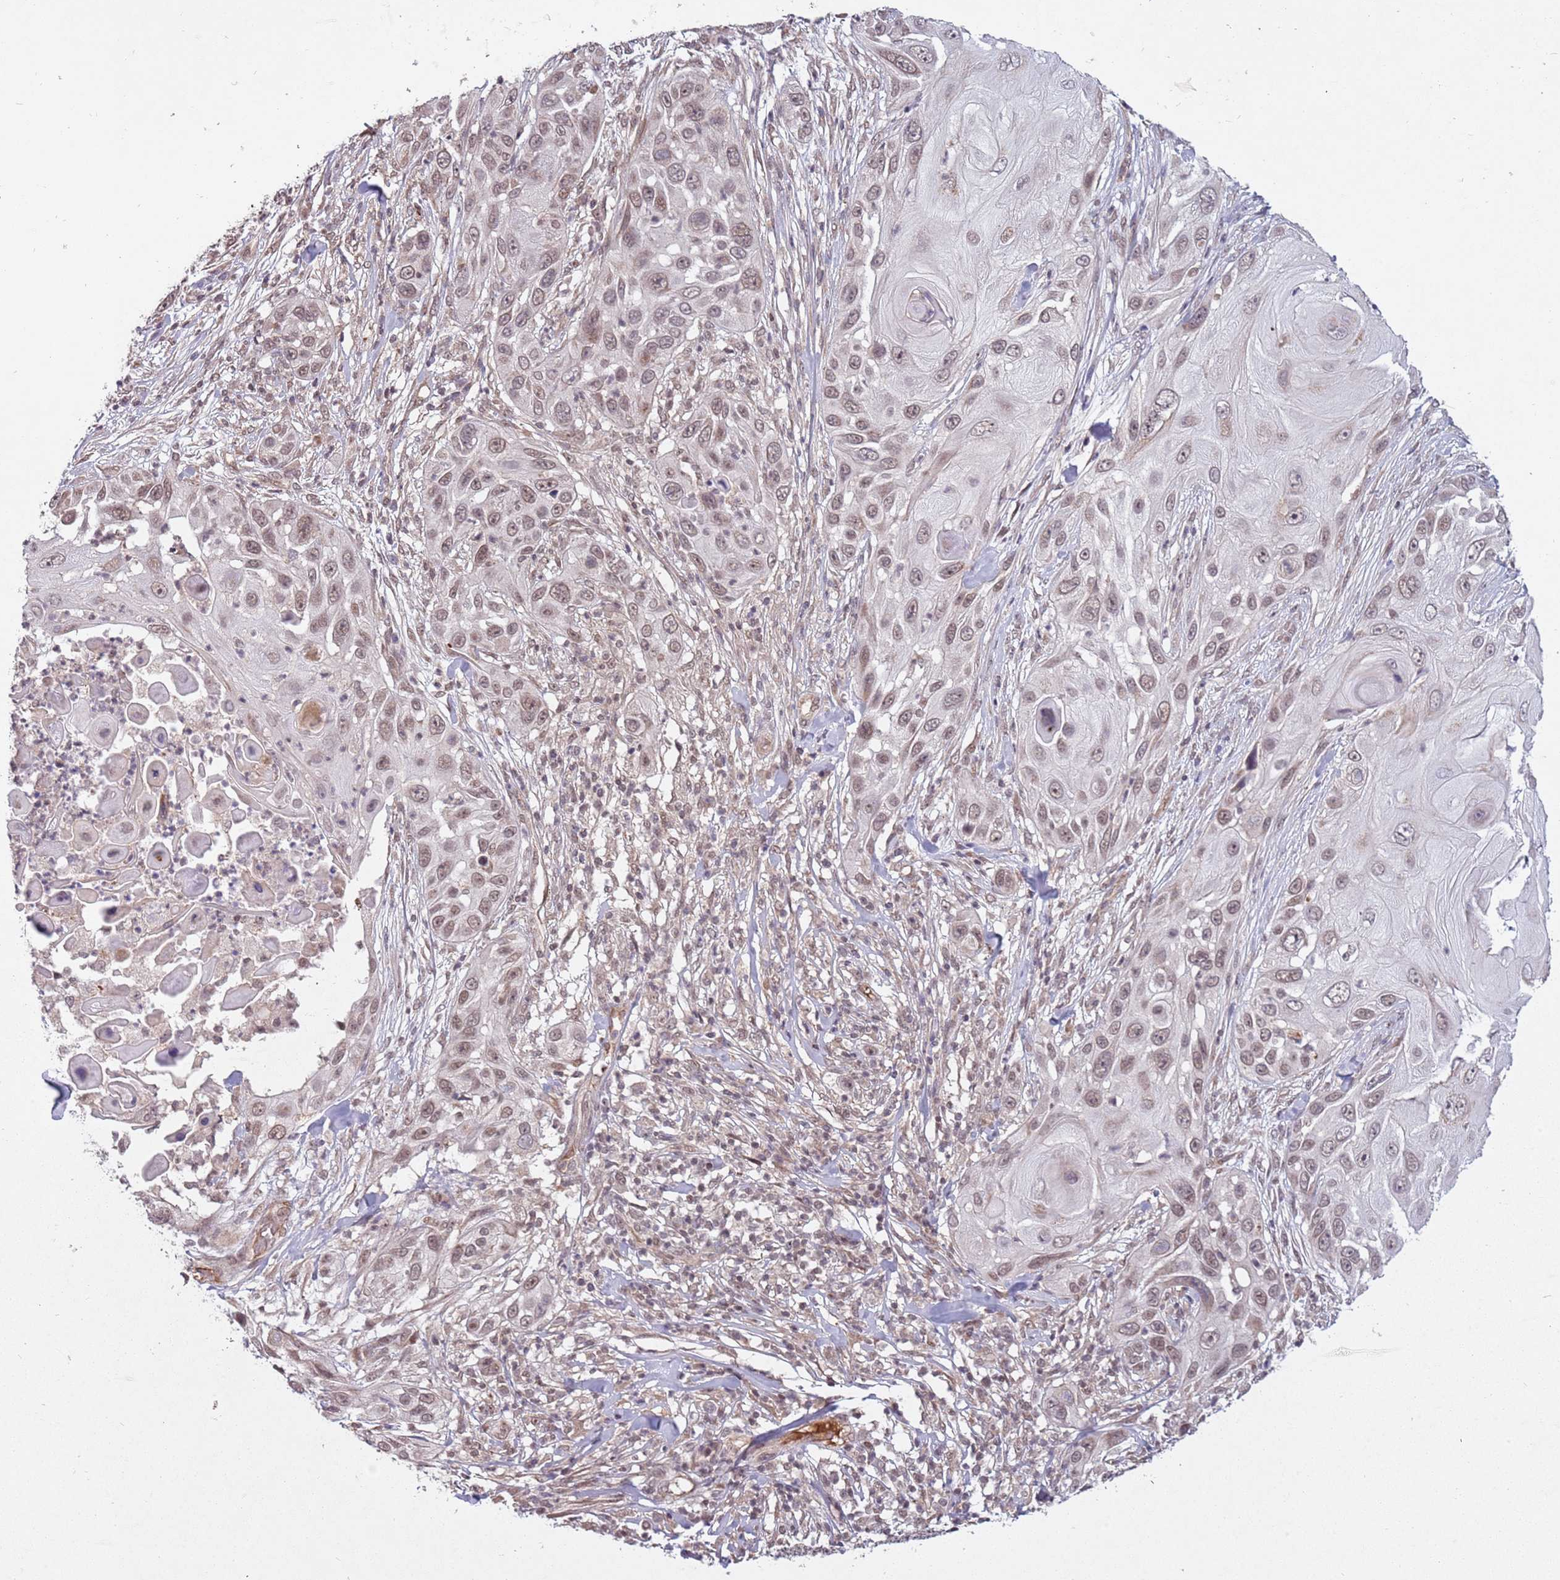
{"staining": {"intensity": "weak", "quantity": ">75%", "location": "nuclear"}, "tissue": "skin cancer", "cell_type": "Tumor cells", "image_type": "cancer", "snomed": [{"axis": "morphology", "description": "Squamous cell carcinoma, NOS"}, {"axis": "topography", "description": "Skin"}], "caption": "The immunohistochemical stain labels weak nuclear expression in tumor cells of skin cancer tissue.", "gene": "SUDS3", "patient": {"sex": "female", "age": 44}}